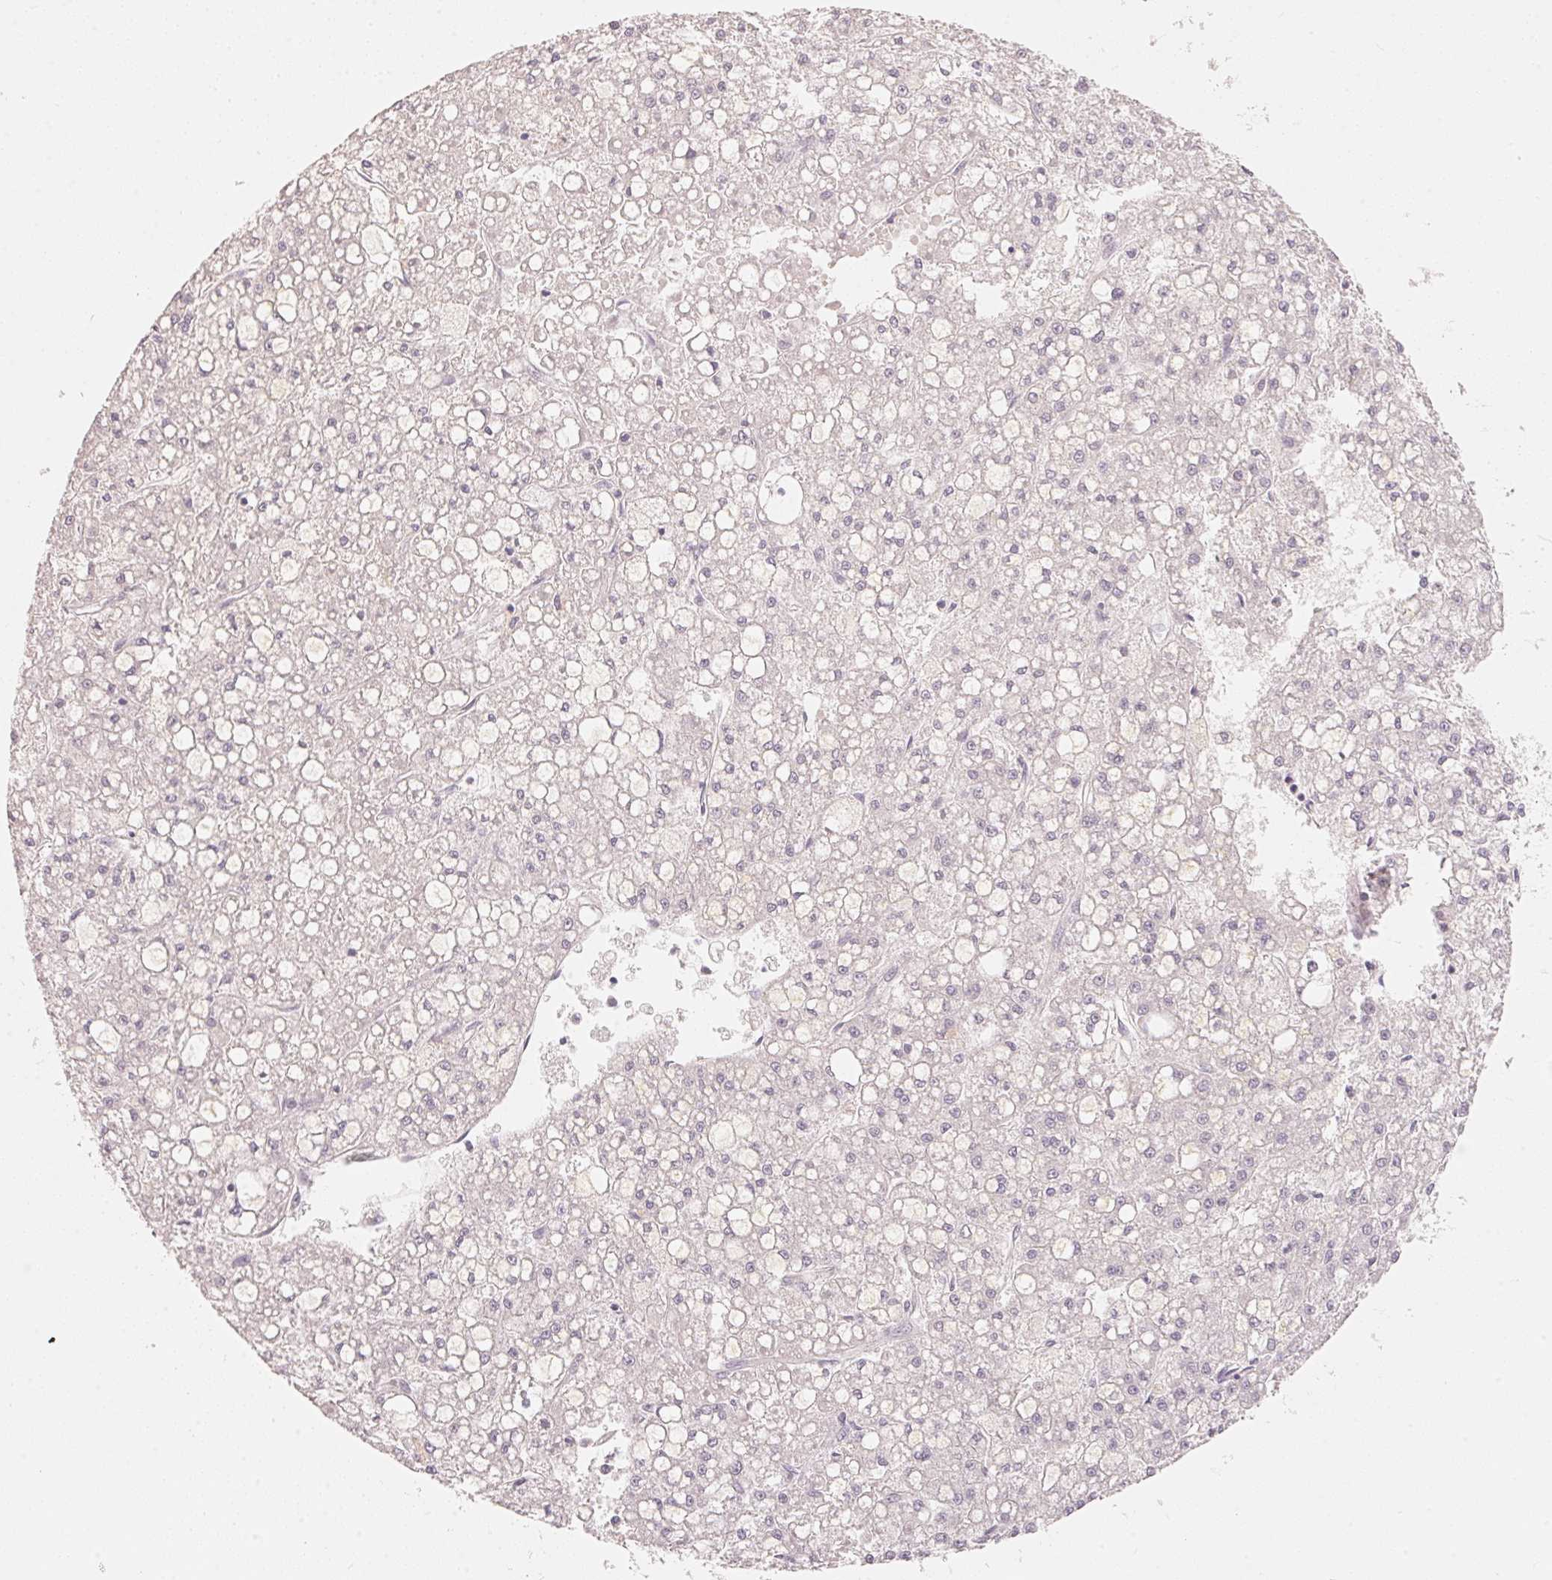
{"staining": {"intensity": "negative", "quantity": "none", "location": "none"}, "tissue": "liver cancer", "cell_type": "Tumor cells", "image_type": "cancer", "snomed": [{"axis": "morphology", "description": "Carcinoma, Hepatocellular, NOS"}, {"axis": "topography", "description": "Liver"}], "caption": "This is an immunohistochemistry (IHC) histopathology image of liver hepatocellular carcinoma. There is no staining in tumor cells.", "gene": "TP53AIP1", "patient": {"sex": "male", "age": 67}}